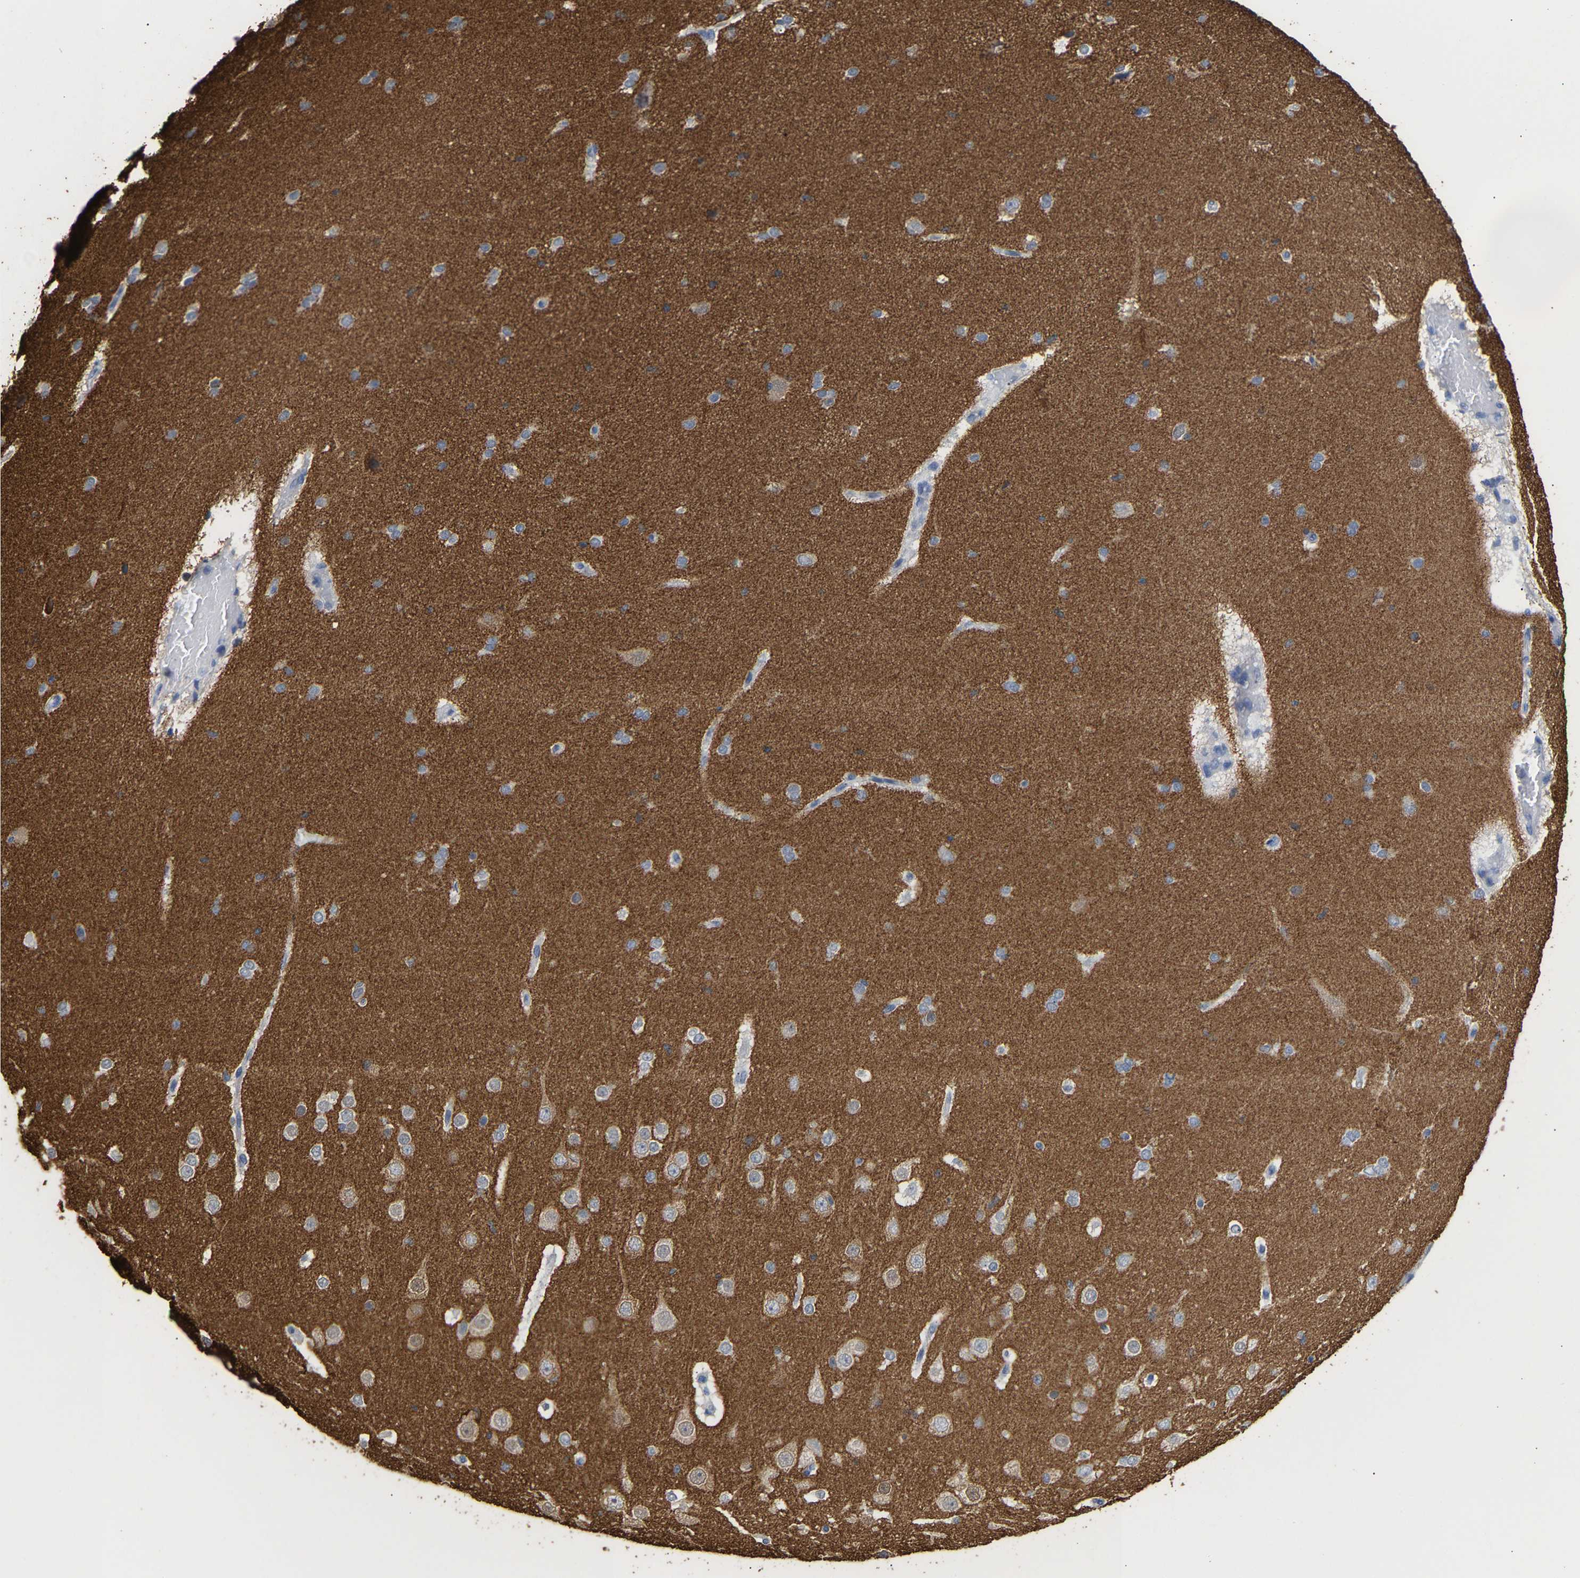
{"staining": {"intensity": "negative", "quantity": "none", "location": "none"}, "tissue": "cerebral cortex", "cell_type": "Endothelial cells", "image_type": "normal", "snomed": [{"axis": "morphology", "description": "Normal tissue, NOS"}, {"axis": "morphology", "description": "Developmental malformation"}, {"axis": "topography", "description": "Cerebral cortex"}], "caption": "The photomicrograph demonstrates no staining of endothelial cells in unremarkable cerebral cortex.", "gene": "AMPH", "patient": {"sex": "female", "age": 30}}